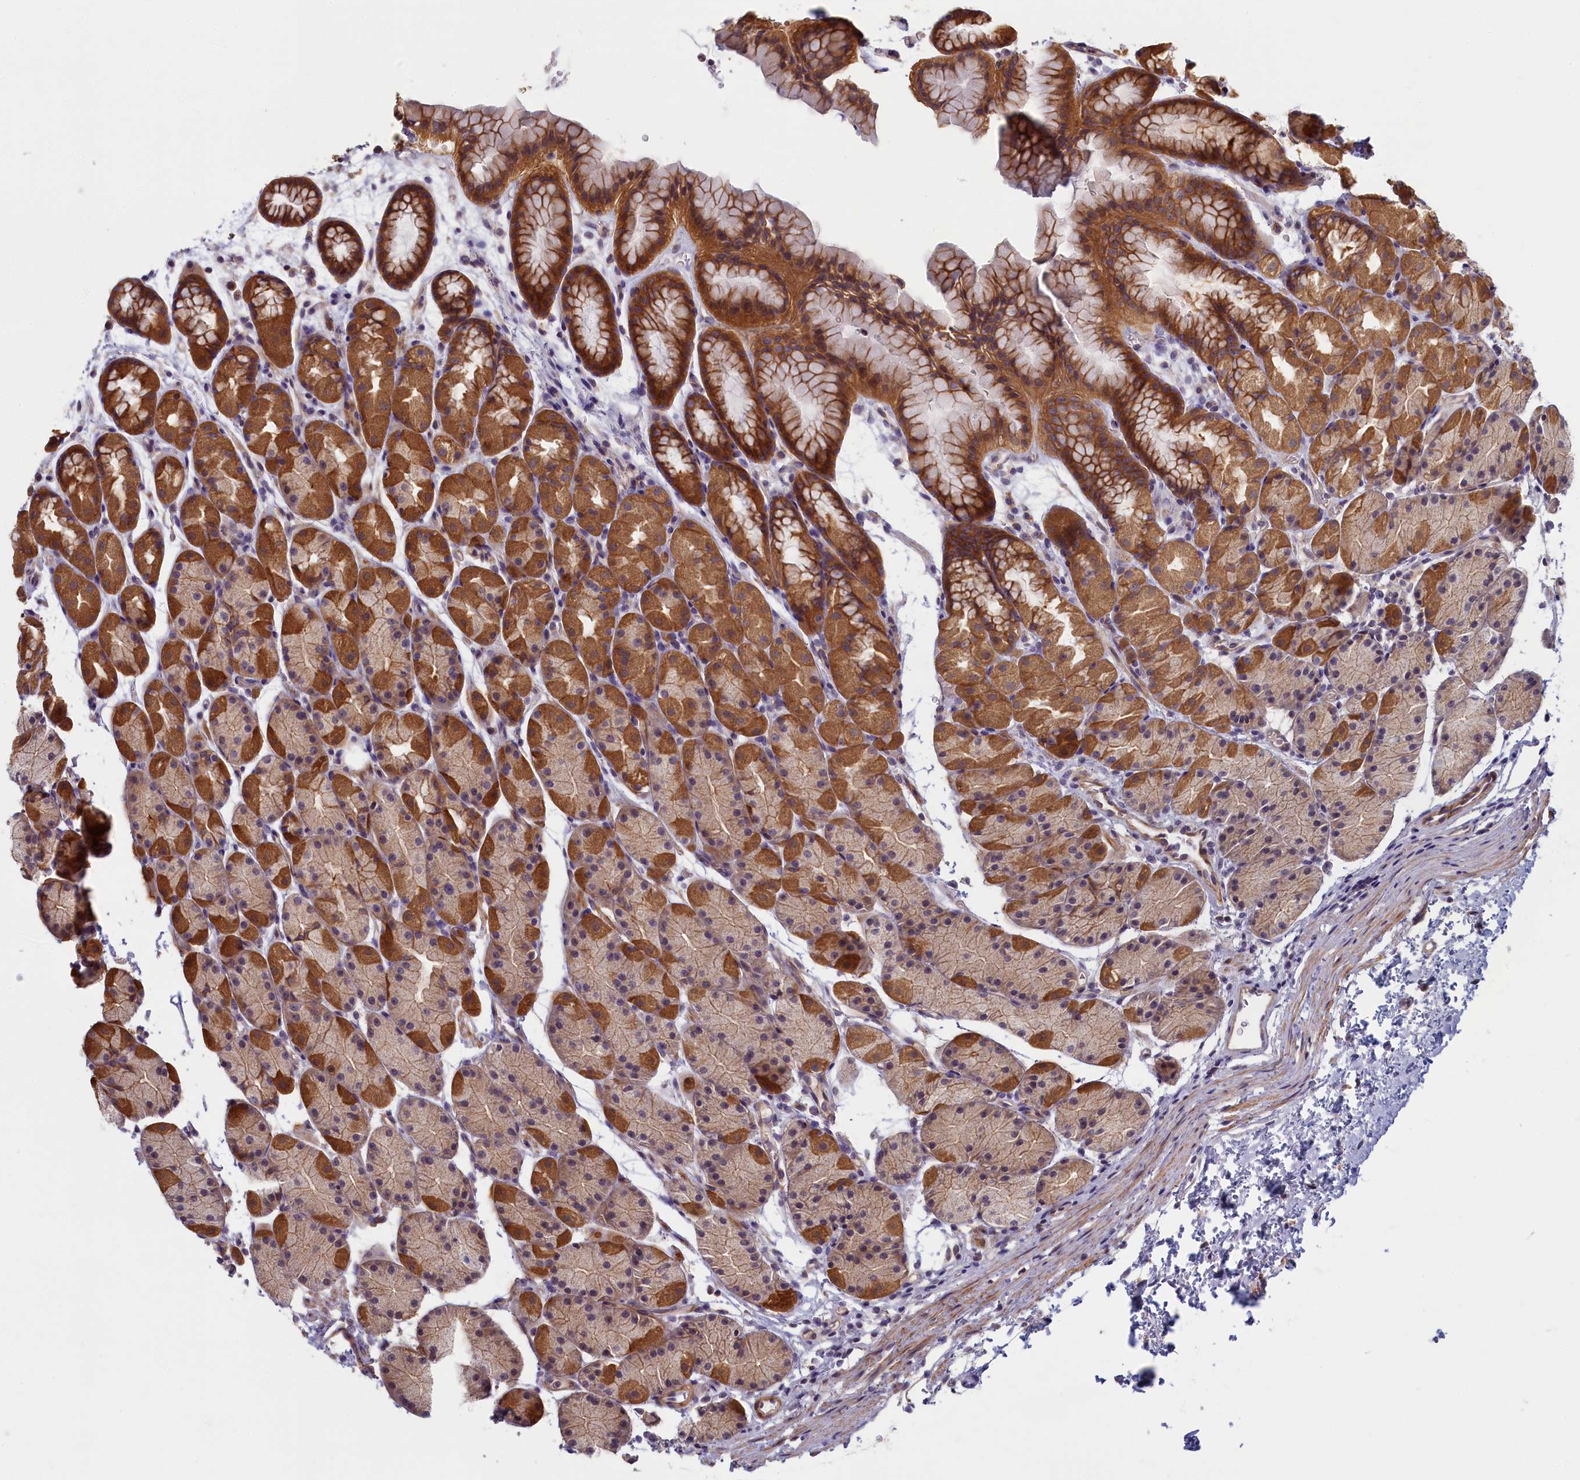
{"staining": {"intensity": "strong", "quantity": "25%-75%", "location": "cytoplasmic/membranous"}, "tissue": "stomach", "cell_type": "Glandular cells", "image_type": "normal", "snomed": [{"axis": "morphology", "description": "Normal tissue, NOS"}, {"axis": "topography", "description": "Stomach, upper"}, {"axis": "topography", "description": "Stomach"}], "caption": "IHC micrograph of unremarkable human stomach stained for a protein (brown), which demonstrates high levels of strong cytoplasmic/membranous positivity in about 25%-75% of glandular cells.", "gene": "TRPM4", "patient": {"sex": "male", "age": 47}}